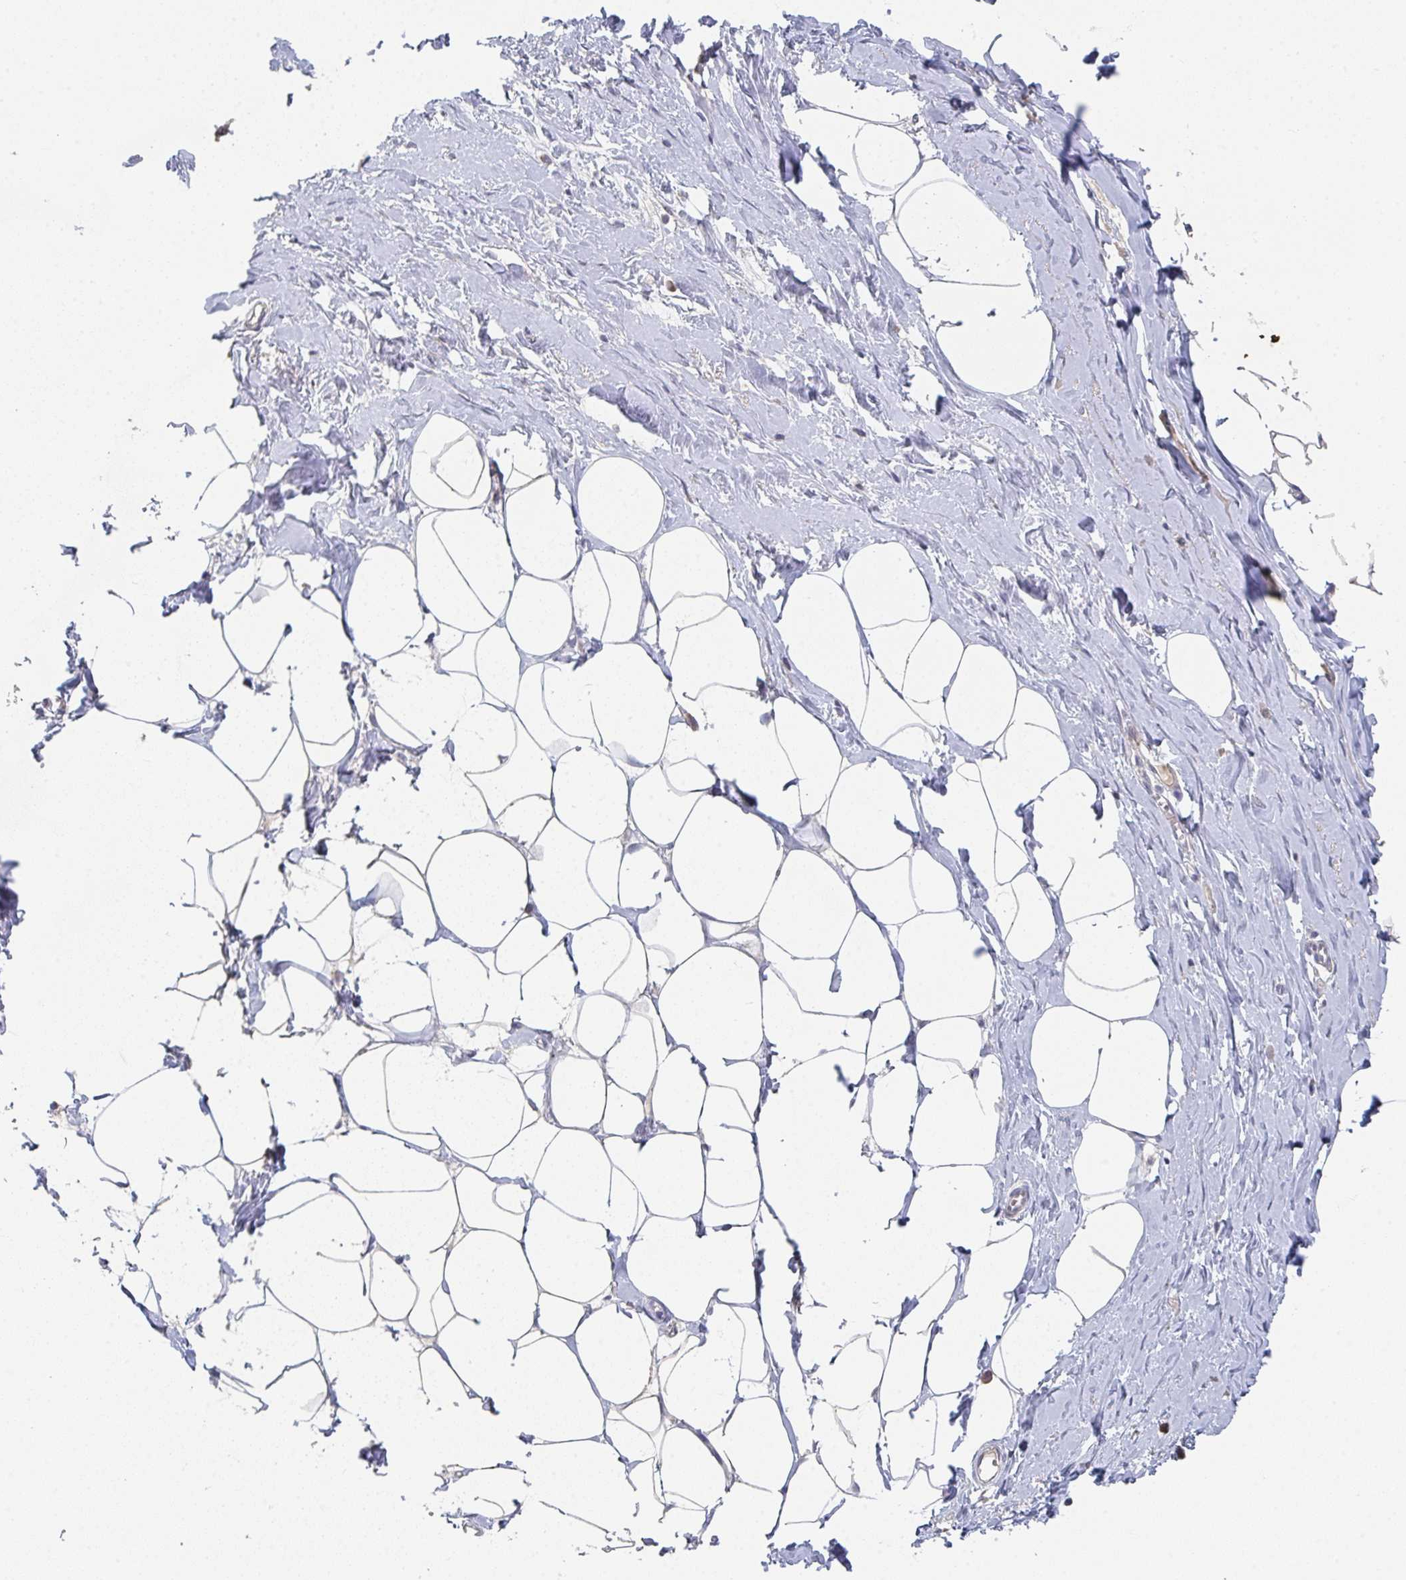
{"staining": {"intensity": "negative", "quantity": "none", "location": "none"}, "tissue": "breast", "cell_type": "Adipocytes", "image_type": "normal", "snomed": [{"axis": "morphology", "description": "Normal tissue, NOS"}, {"axis": "topography", "description": "Breast"}], "caption": "Histopathology image shows no significant protein positivity in adipocytes of benign breast.", "gene": "ELOVL1", "patient": {"sex": "female", "age": 27}}